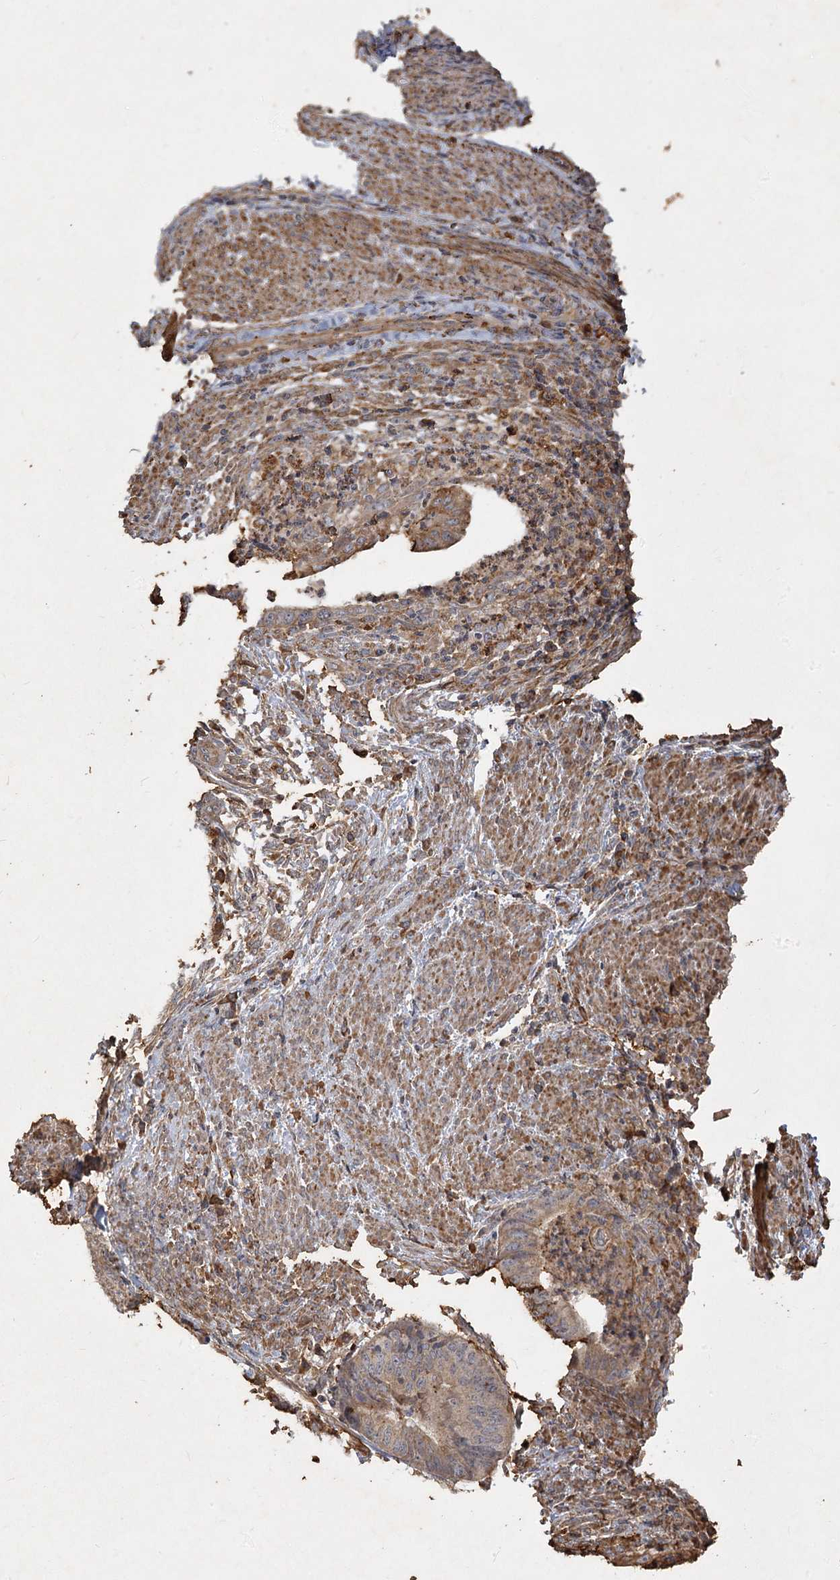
{"staining": {"intensity": "weak", "quantity": ">75%", "location": "cytoplasmic/membranous"}, "tissue": "endometrial cancer", "cell_type": "Tumor cells", "image_type": "cancer", "snomed": [{"axis": "morphology", "description": "Polyp, NOS"}, {"axis": "morphology", "description": "Adenocarcinoma, NOS"}, {"axis": "morphology", "description": "Adenoma, NOS"}, {"axis": "topography", "description": "Endometrium"}], "caption": "Protein expression analysis of endometrial adenoma displays weak cytoplasmic/membranous staining in approximately >75% of tumor cells.", "gene": "PIK3C2A", "patient": {"sex": "female", "age": 79}}